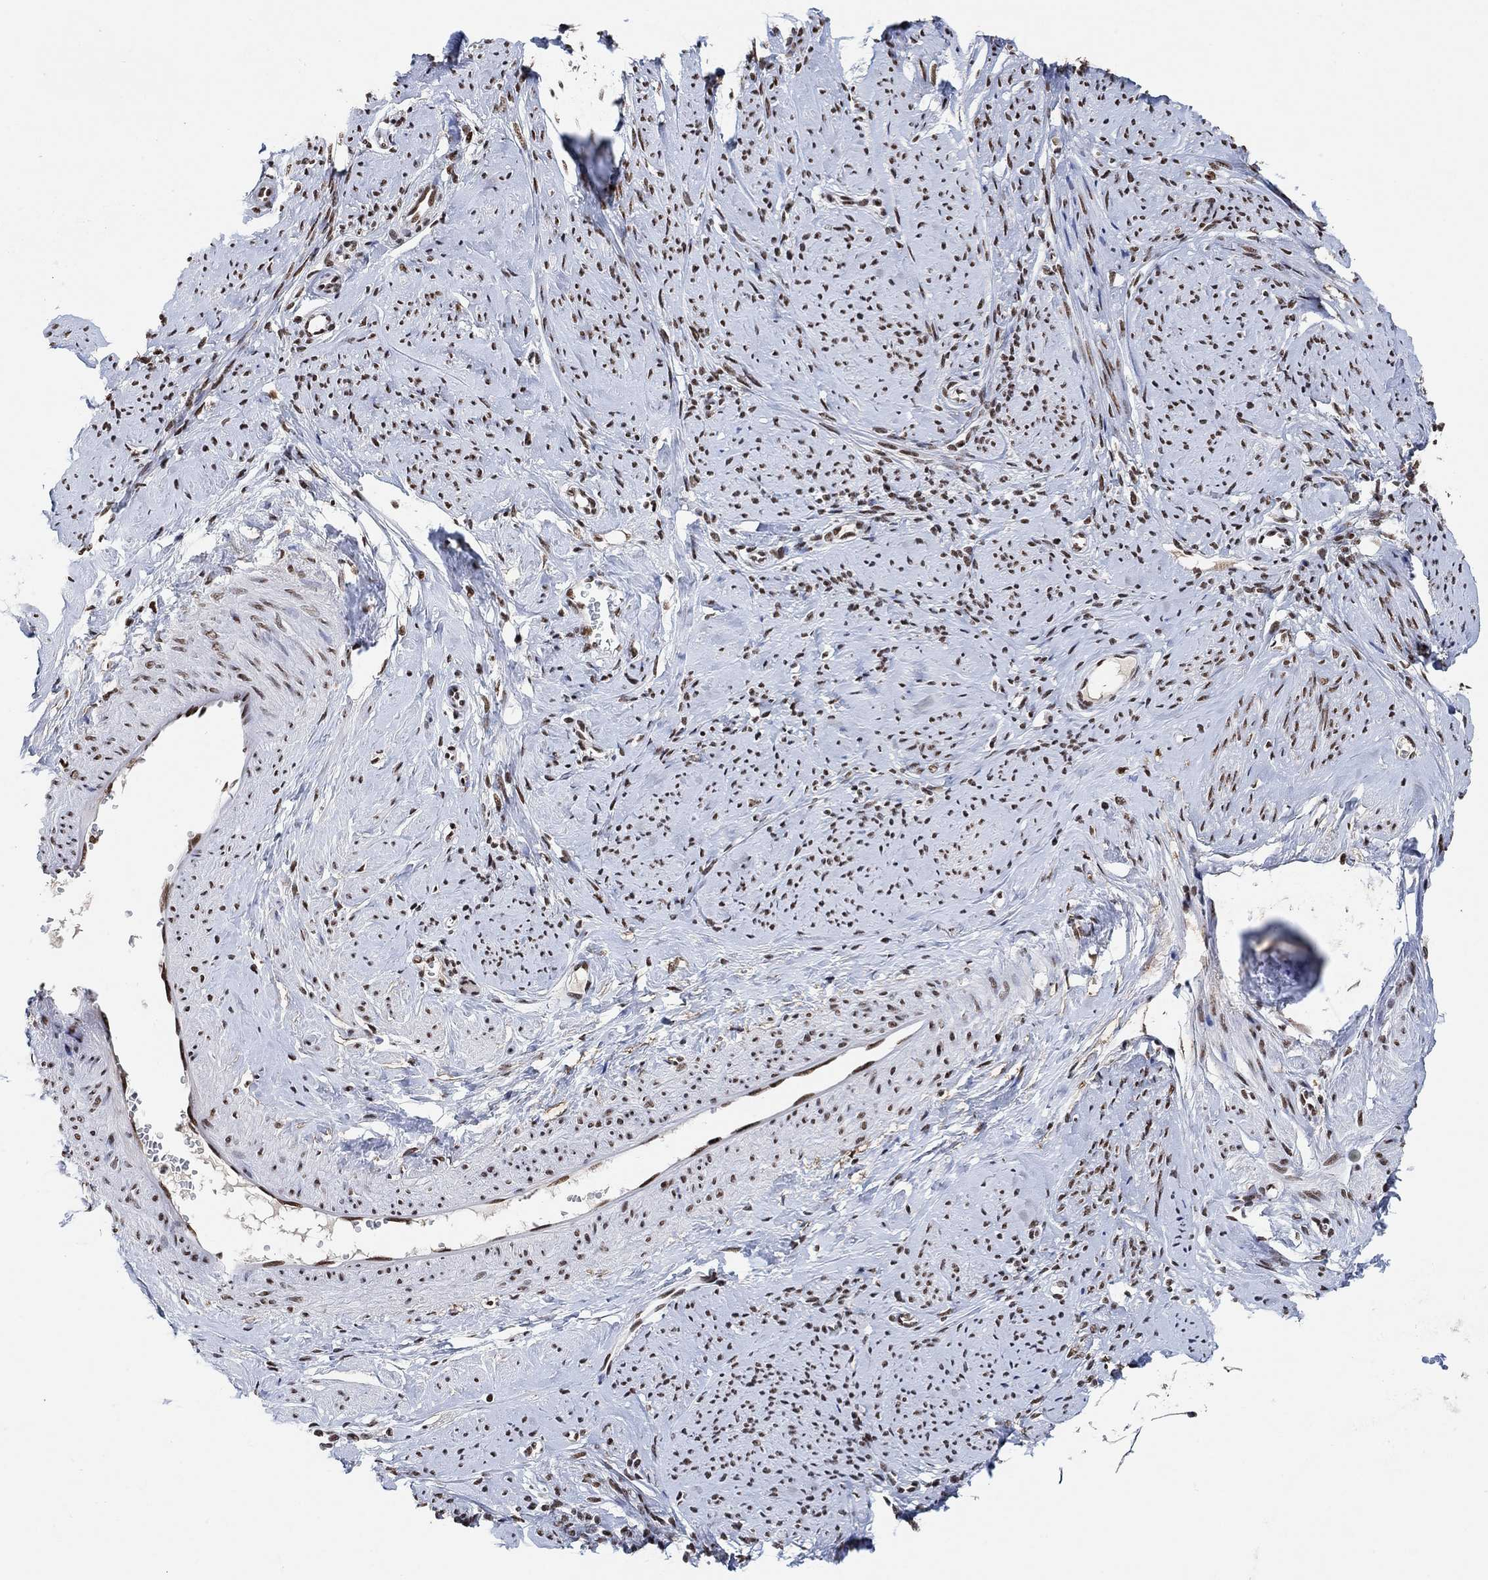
{"staining": {"intensity": "moderate", "quantity": ">75%", "location": "nuclear"}, "tissue": "smooth muscle", "cell_type": "Smooth muscle cells", "image_type": "normal", "snomed": [{"axis": "morphology", "description": "Normal tissue, NOS"}, {"axis": "topography", "description": "Smooth muscle"}], "caption": "Moderate nuclear expression for a protein is identified in approximately >75% of smooth muscle cells of unremarkable smooth muscle using IHC.", "gene": "USP39", "patient": {"sex": "female", "age": 48}}